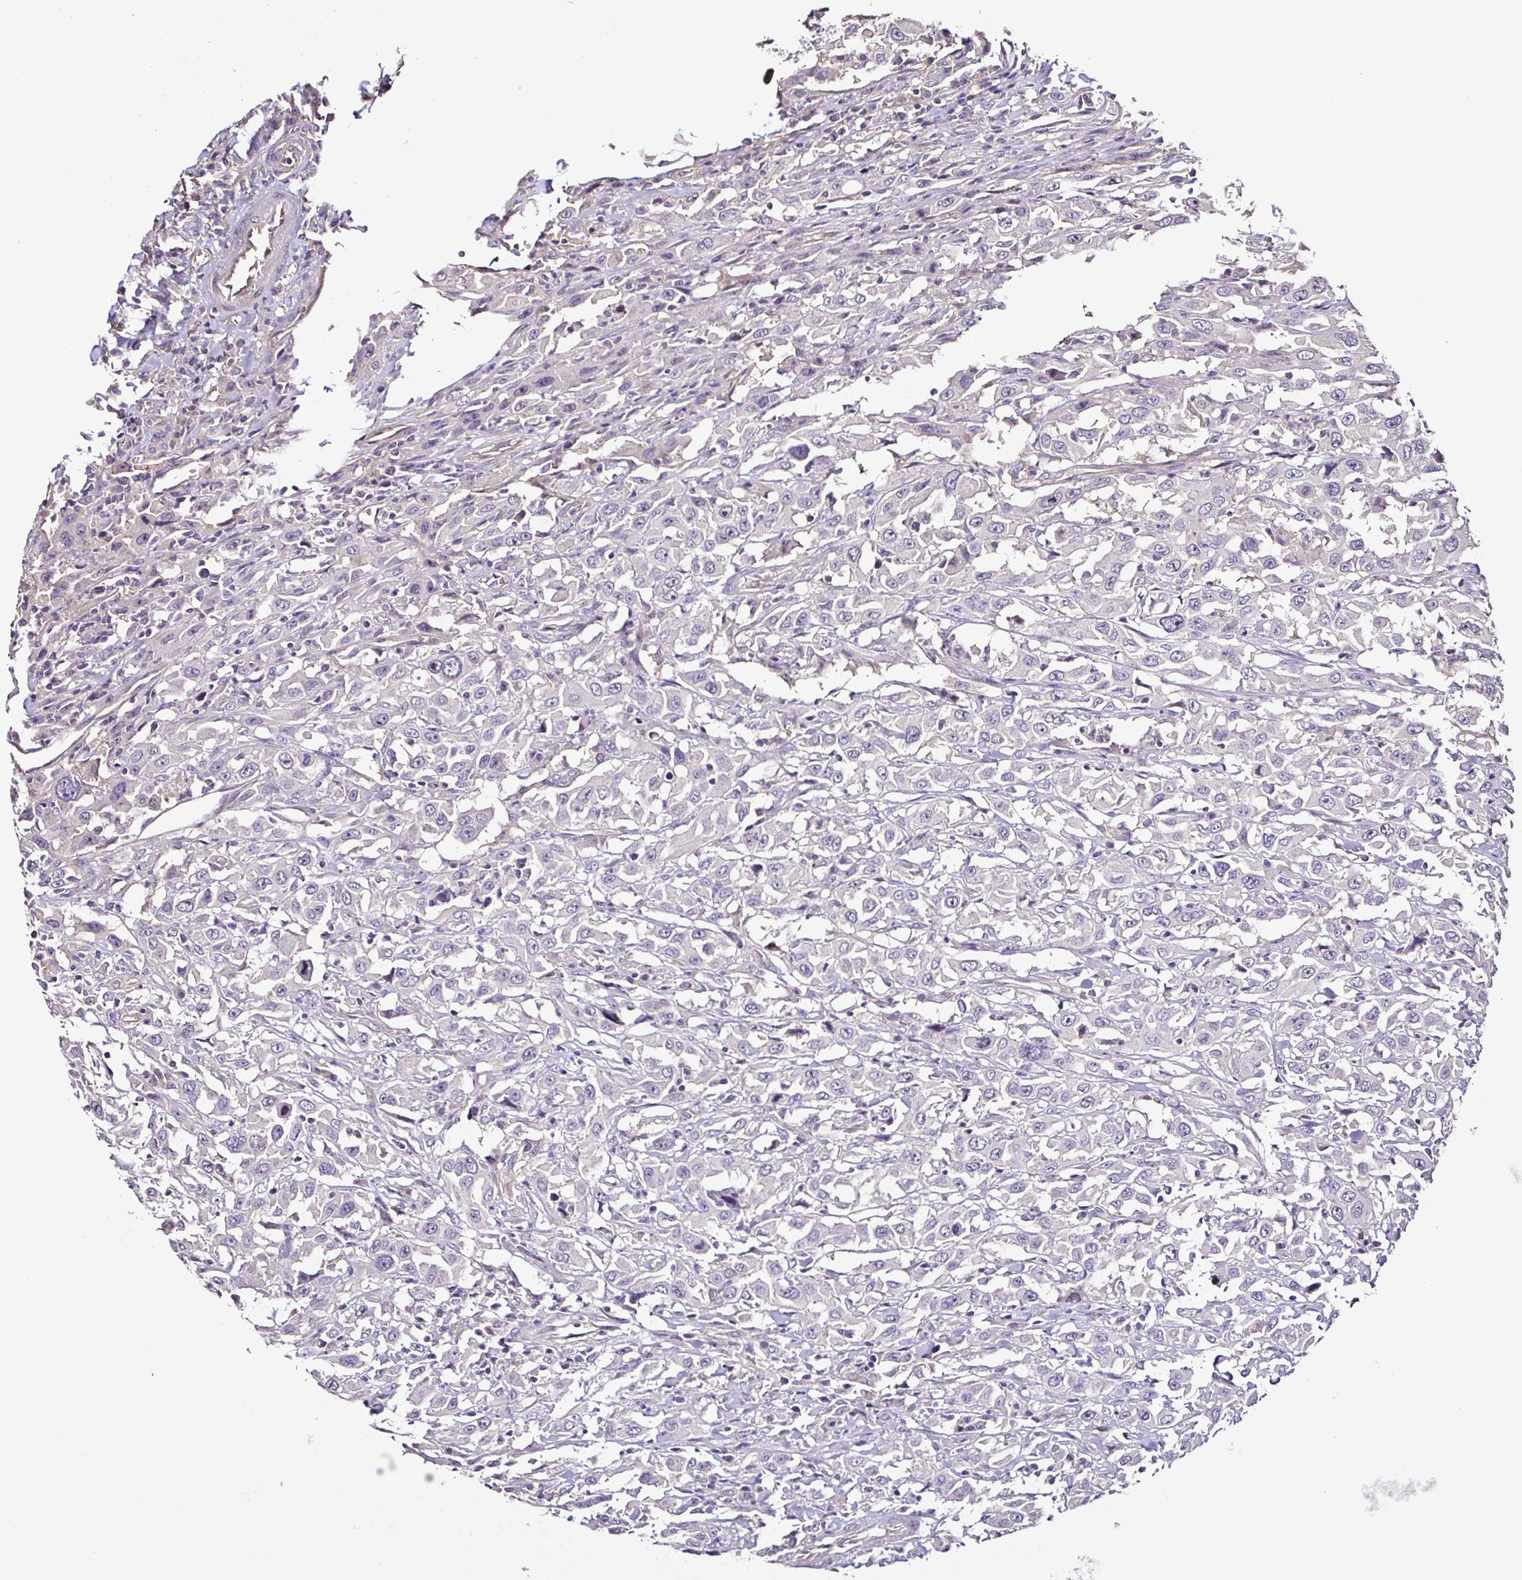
{"staining": {"intensity": "negative", "quantity": "none", "location": "none"}, "tissue": "urothelial cancer", "cell_type": "Tumor cells", "image_type": "cancer", "snomed": [{"axis": "morphology", "description": "Urothelial carcinoma, High grade"}, {"axis": "topography", "description": "Urinary bladder"}], "caption": "IHC of high-grade urothelial carcinoma shows no positivity in tumor cells.", "gene": "LMOD2", "patient": {"sex": "male", "age": 61}}